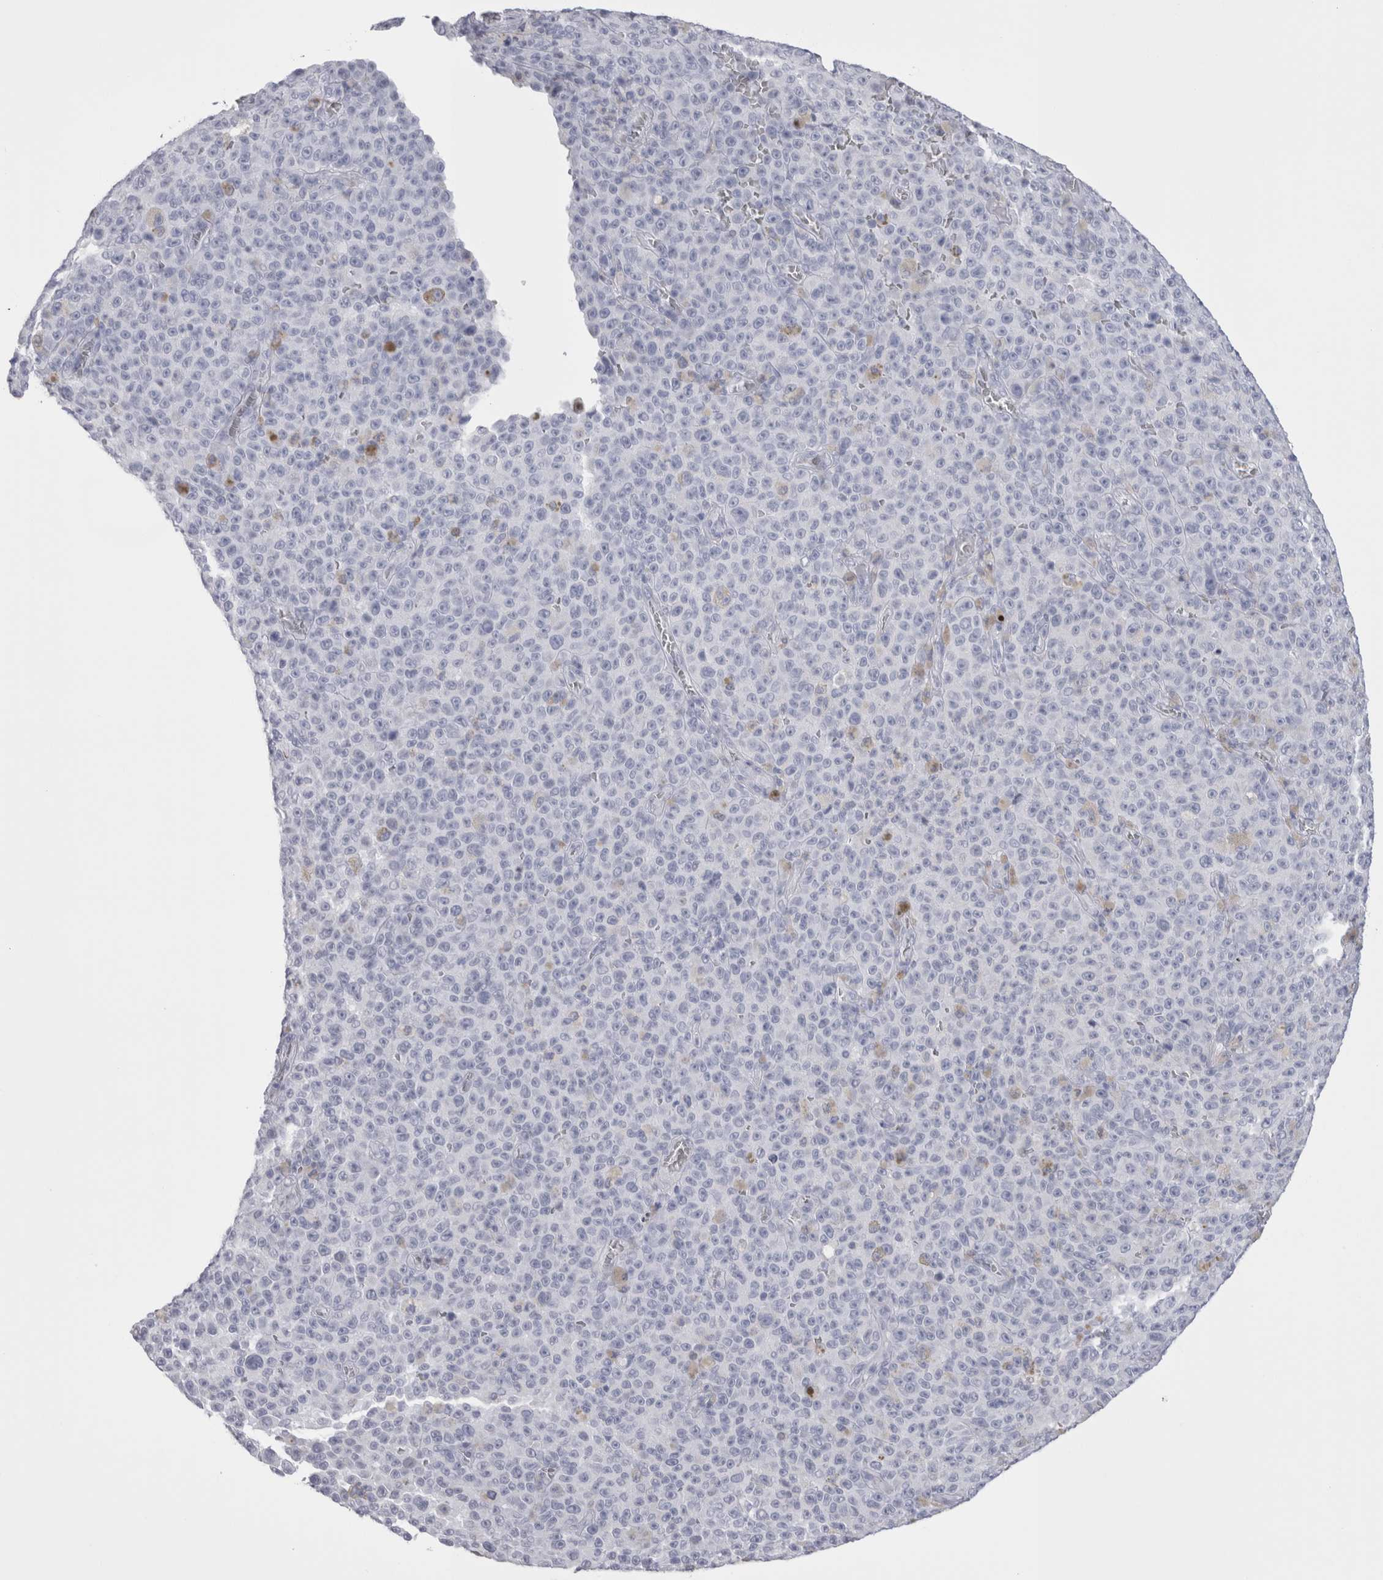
{"staining": {"intensity": "negative", "quantity": "none", "location": "none"}, "tissue": "melanoma", "cell_type": "Tumor cells", "image_type": "cancer", "snomed": [{"axis": "morphology", "description": "Malignant melanoma, NOS"}, {"axis": "topography", "description": "Skin"}], "caption": "This is an IHC photomicrograph of human melanoma. There is no expression in tumor cells.", "gene": "SUCNR1", "patient": {"sex": "female", "age": 82}}